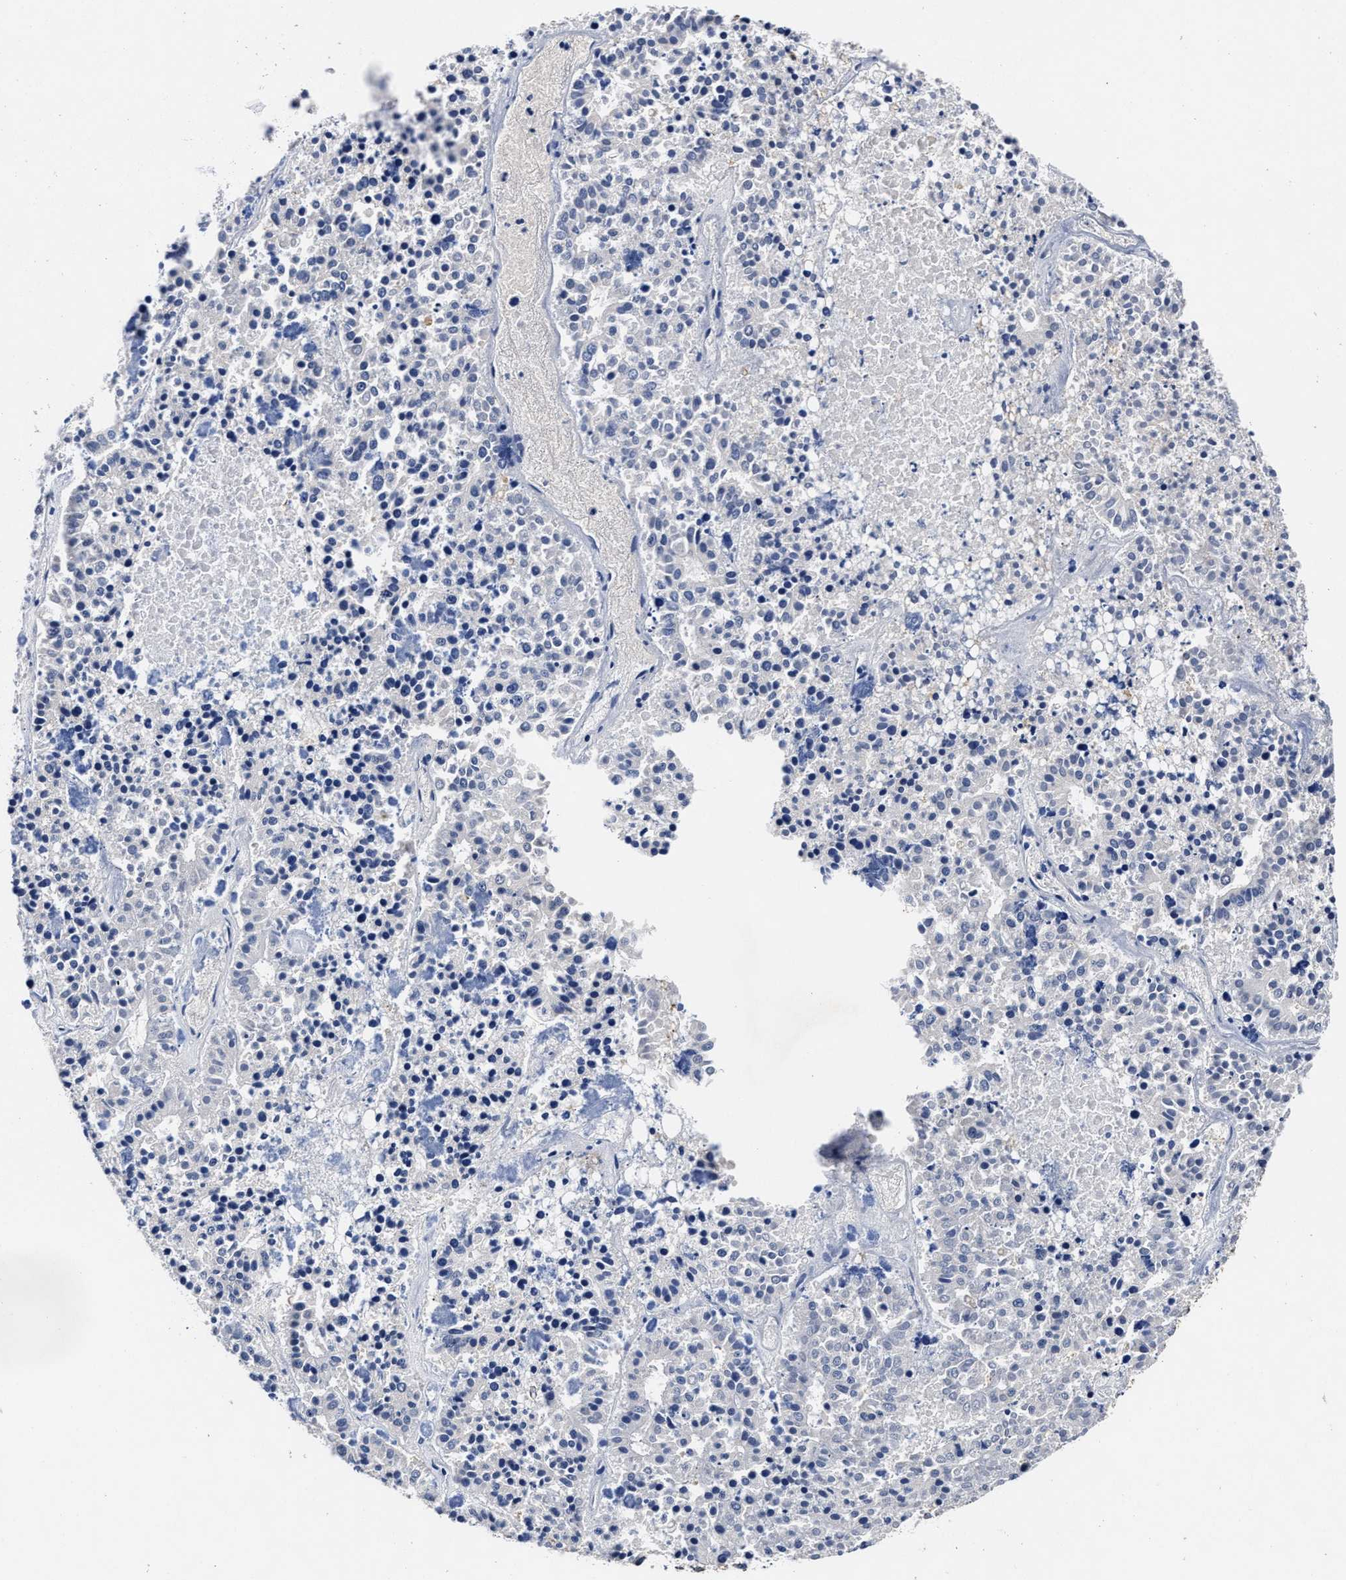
{"staining": {"intensity": "negative", "quantity": "none", "location": "none"}, "tissue": "pancreatic cancer", "cell_type": "Tumor cells", "image_type": "cancer", "snomed": [{"axis": "morphology", "description": "Adenocarcinoma, NOS"}, {"axis": "topography", "description": "Pancreas"}], "caption": "Tumor cells show no significant positivity in adenocarcinoma (pancreatic).", "gene": "OLFML2A", "patient": {"sex": "male", "age": 50}}